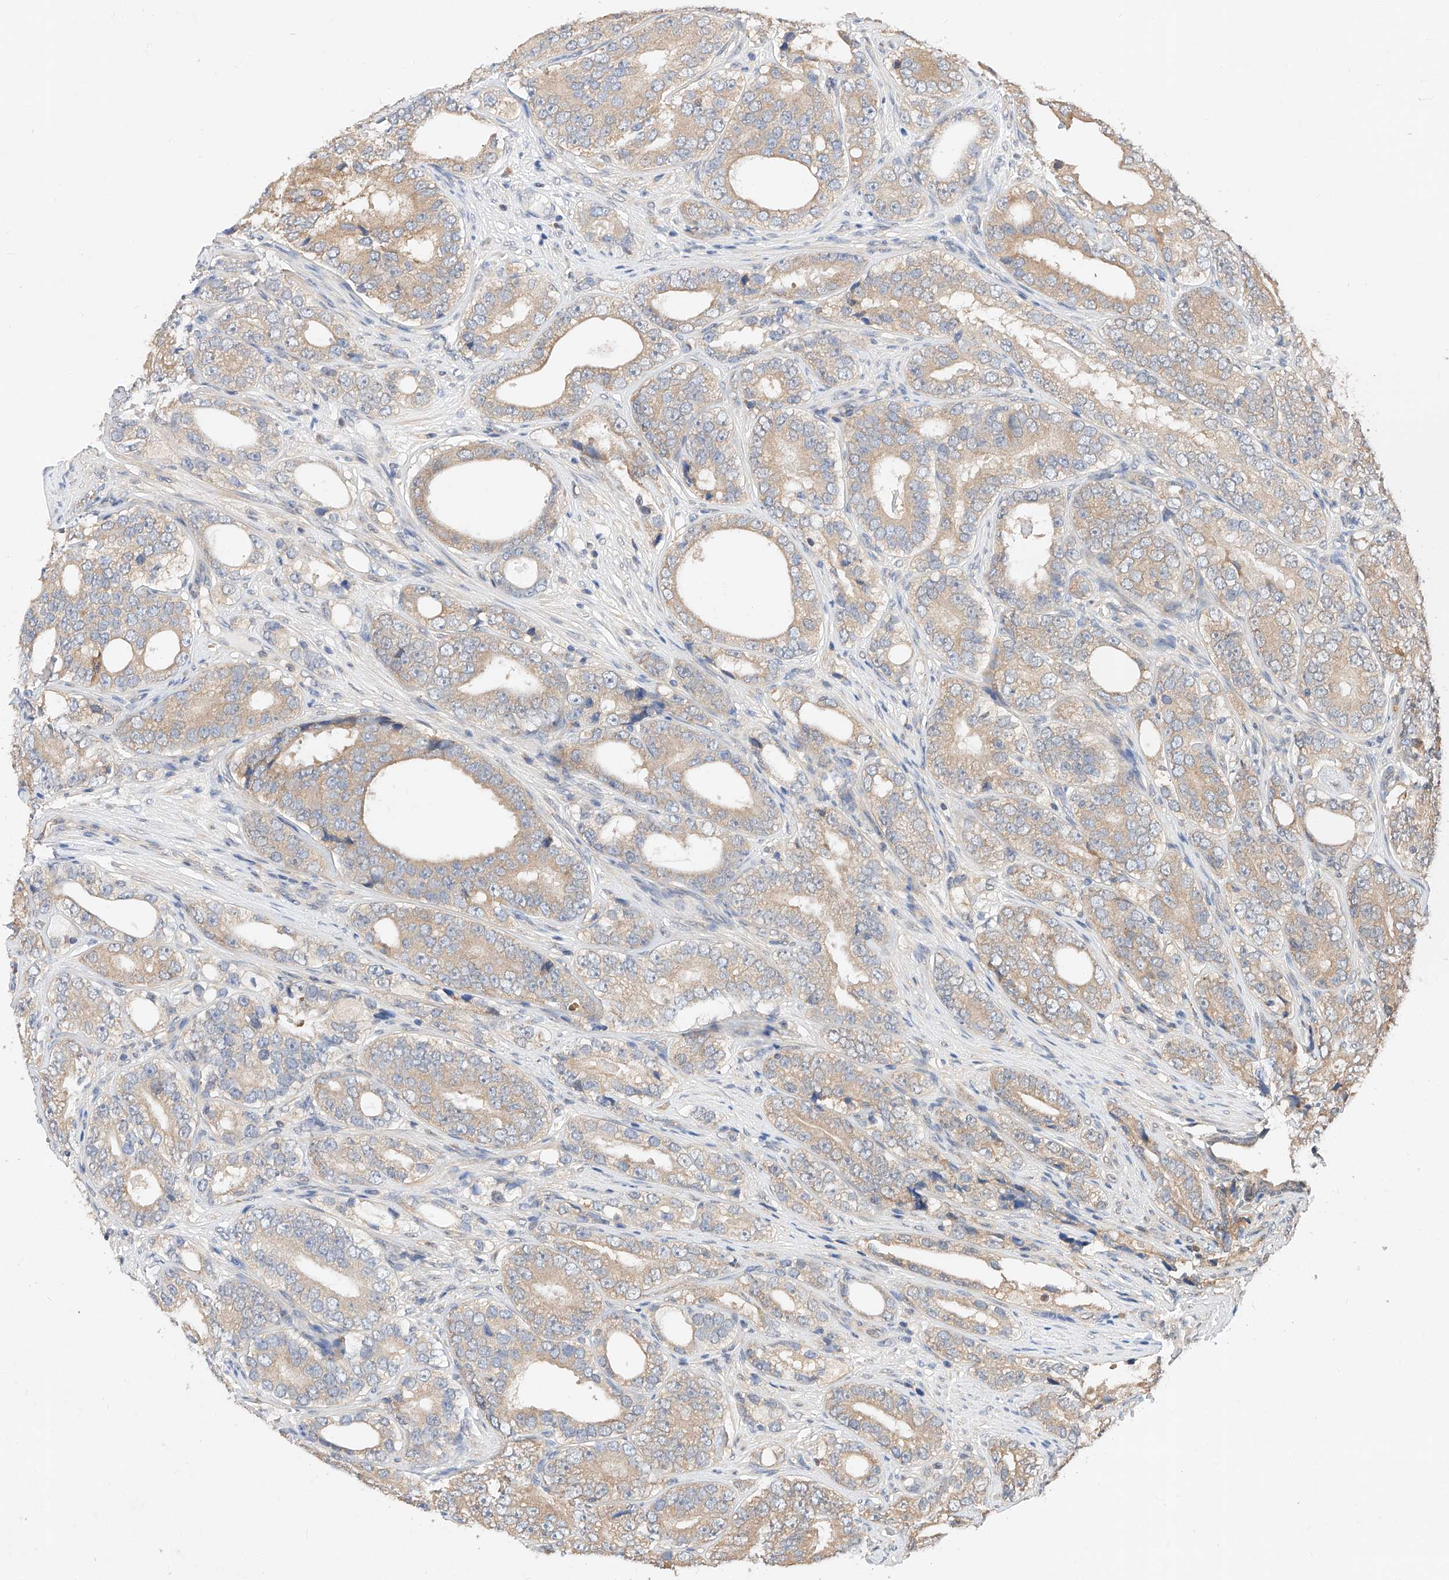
{"staining": {"intensity": "weak", "quantity": "25%-75%", "location": "cytoplasmic/membranous"}, "tissue": "prostate cancer", "cell_type": "Tumor cells", "image_type": "cancer", "snomed": [{"axis": "morphology", "description": "Adenocarcinoma, High grade"}, {"axis": "topography", "description": "Prostate"}], "caption": "Immunohistochemistry (DAB) staining of prostate high-grade adenocarcinoma displays weak cytoplasmic/membranous protein expression in about 25%-75% of tumor cells. (Brightfield microscopy of DAB IHC at high magnification).", "gene": "ZSCAN4", "patient": {"sex": "male", "age": 56}}